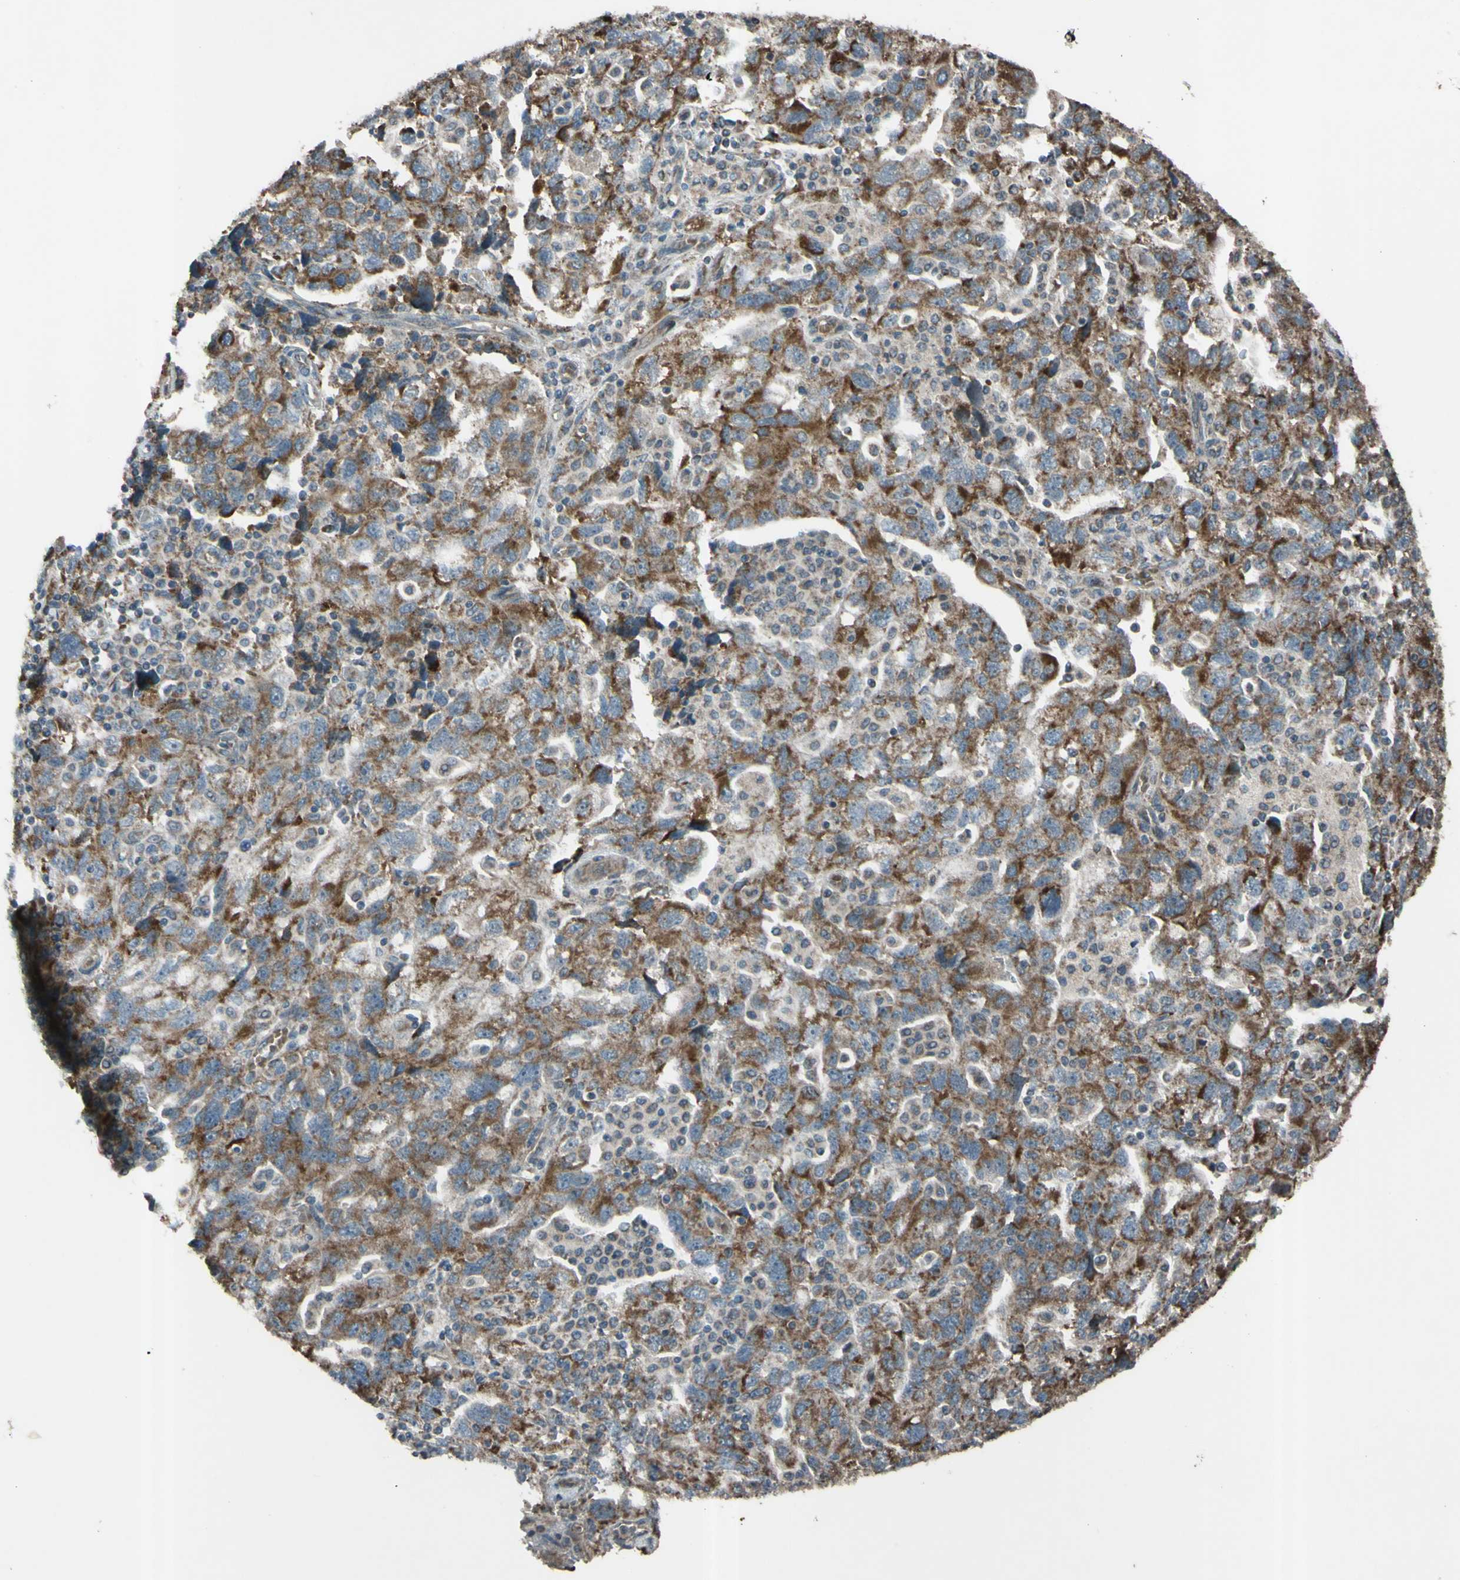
{"staining": {"intensity": "moderate", "quantity": ">75%", "location": "cytoplasmic/membranous"}, "tissue": "ovarian cancer", "cell_type": "Tumor cells", "image_type": "cancer", "snomed": [{"axis": "morphology", "description": "Carcinoma, NOS"}, {"axis": "morphology", "description": "Cystadenocarcinoma, serous, NOS"}, {"axis": "topography", "description": "Ovary"}], "caption": "Immunohistochemistry (DAB) staining of human ovarian cancer displays moderate cytoplasmic/membranous protein expression in about >75% of tumor cells.", "gene": "ACOT8", "patient": {"sex": "female", "age": 69}}